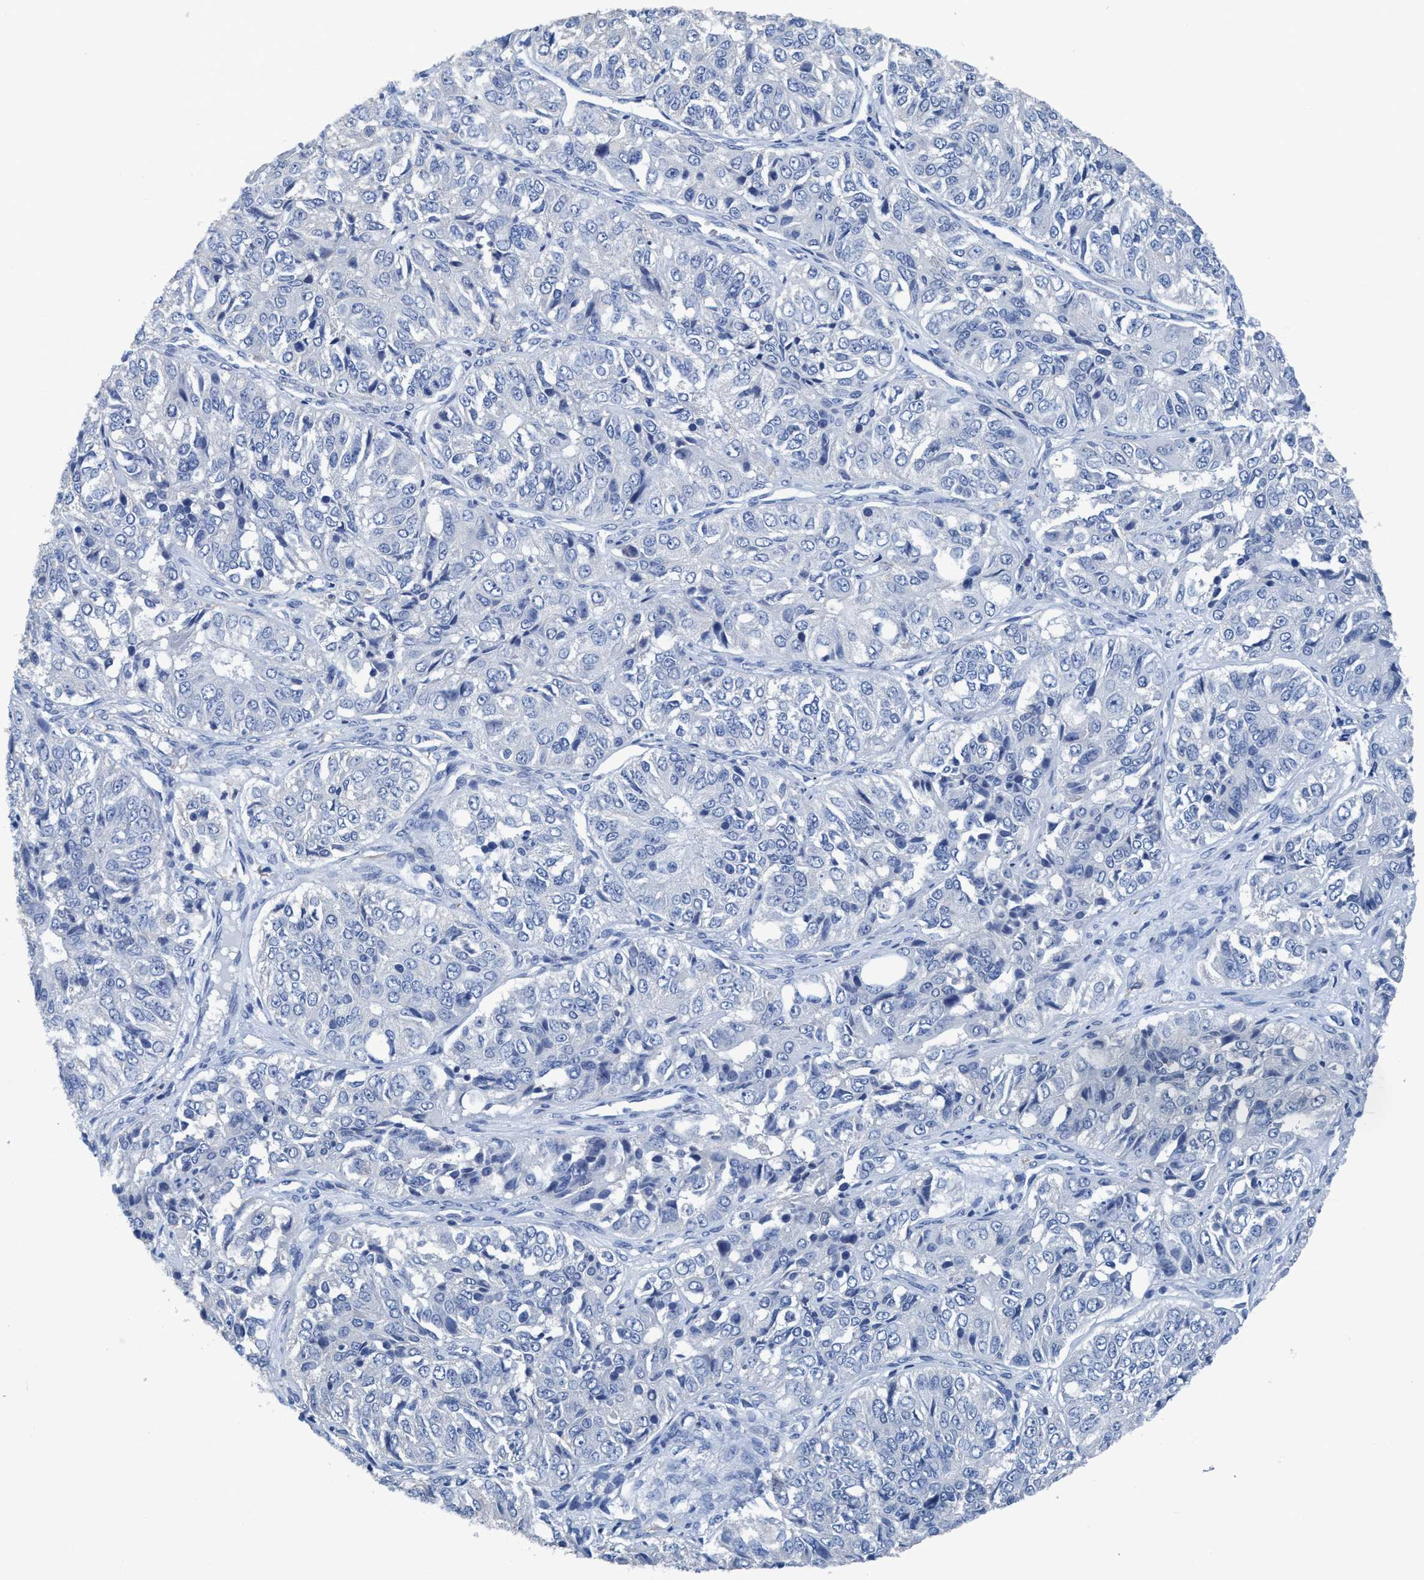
{"staining": {"intensity": "negative", "quantity": "none", "location": "none"}, "tissue": "ovarian cancer", "cell_type": "Tumor cells", "image_type": "cancer", "snomed": [{"axis": "morphology", "description": "Carcinoma, endometroid"}, {"axis": "topography", "description": "Ovary"}], "caption": "High power microscopy photomicrograph of an IHC histopathology image of ovarian cancer, revealing no significant positivity in tumor cells. The staining was performed using DAB (3,3'-diaminobenzidine) to visualize the protein expression in brown, while the nuclei were stained in blue with hematoxylin (Magnification: 20x).", "gene": "DNAI1", "patient": {"sex": "female", "age": 51}}